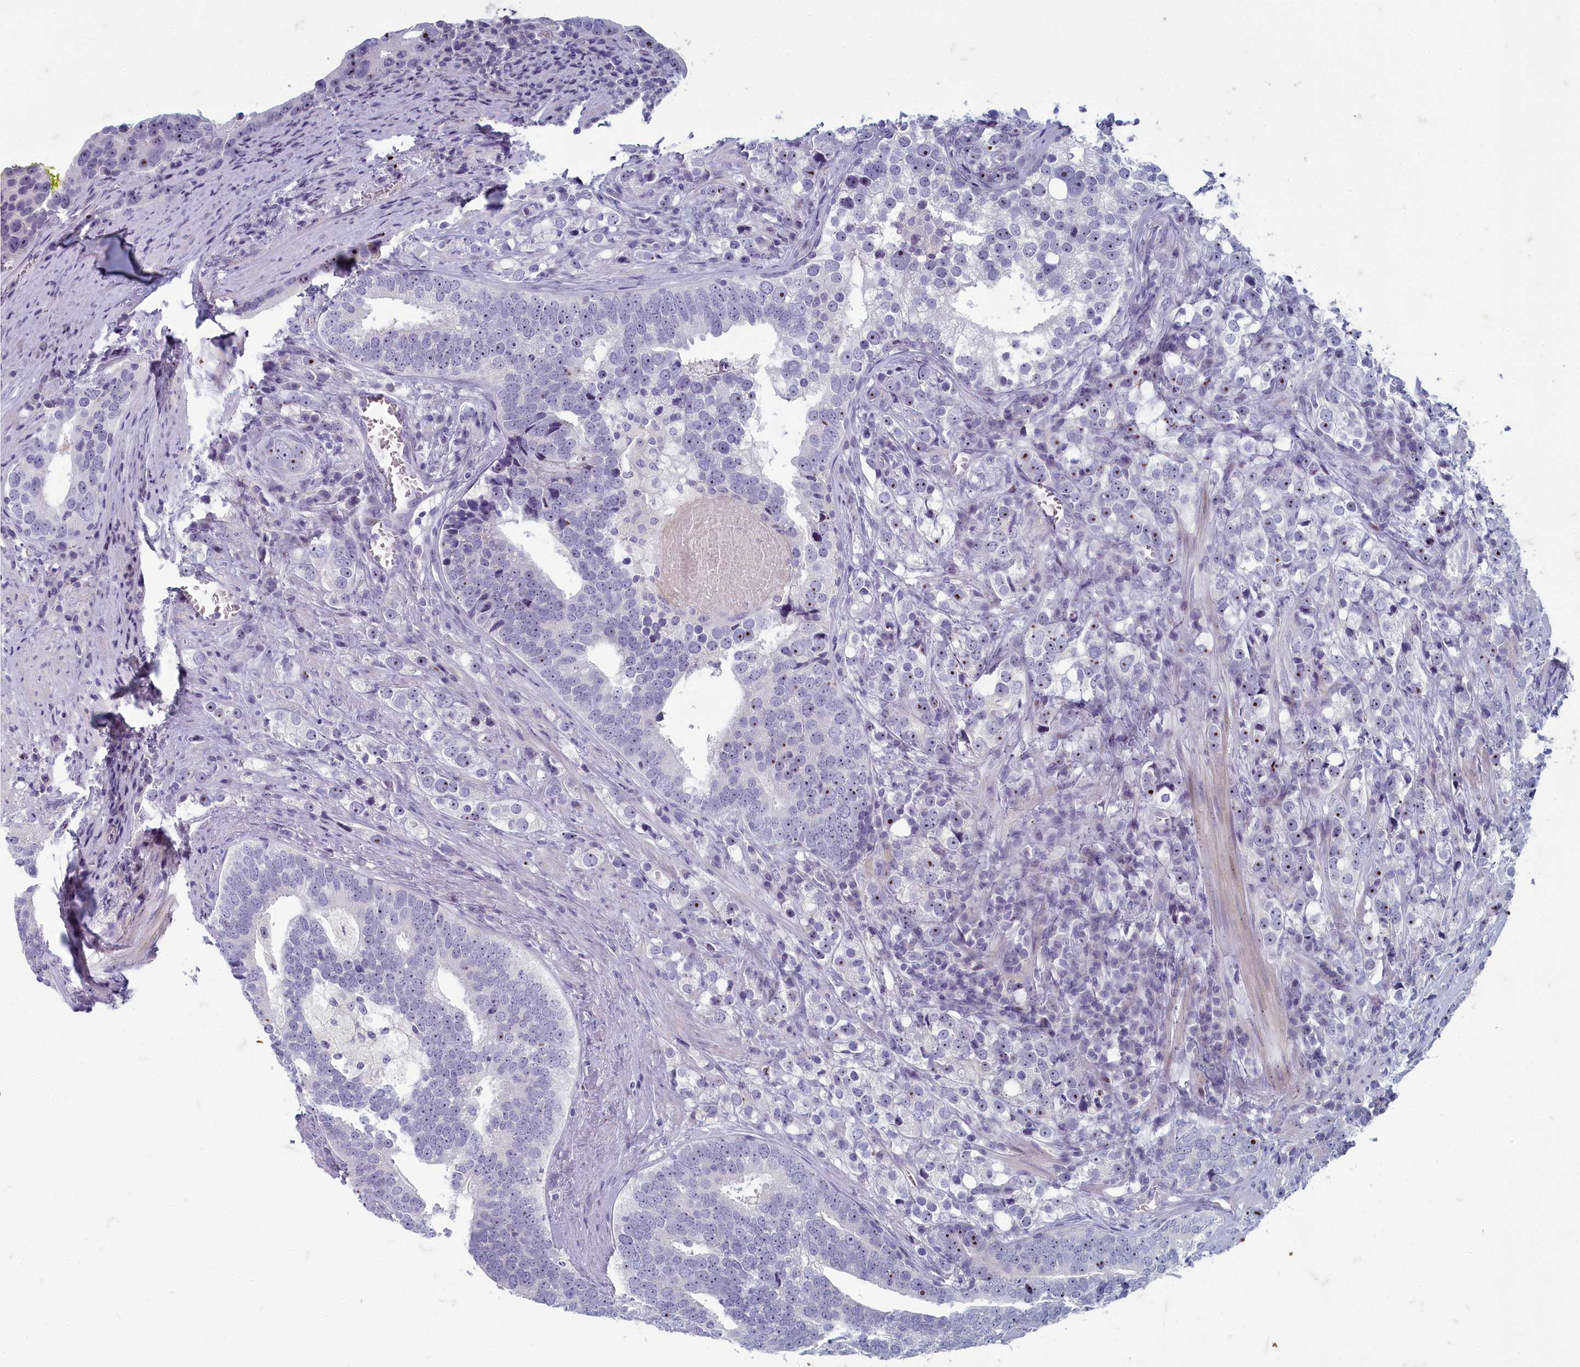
{"staining": {"intensity": "moderate", "quantity": "<25%", "location": "nuclear"}, "tissue": "prostate cancer", "cell_type": "Tumor cells", "image_type": "cancer", "snomed": [{"axis": "morphology", "description": "Adenocarcinoma, High grade"}, {"axis": "topography", "description": "Prostate"}], "caption": "Prostate cancer stained with a protein marker reveals moderate staining in tumor cells.", "gene": "INSYN2A", "patient": {"sex": "male", "age": 71}}